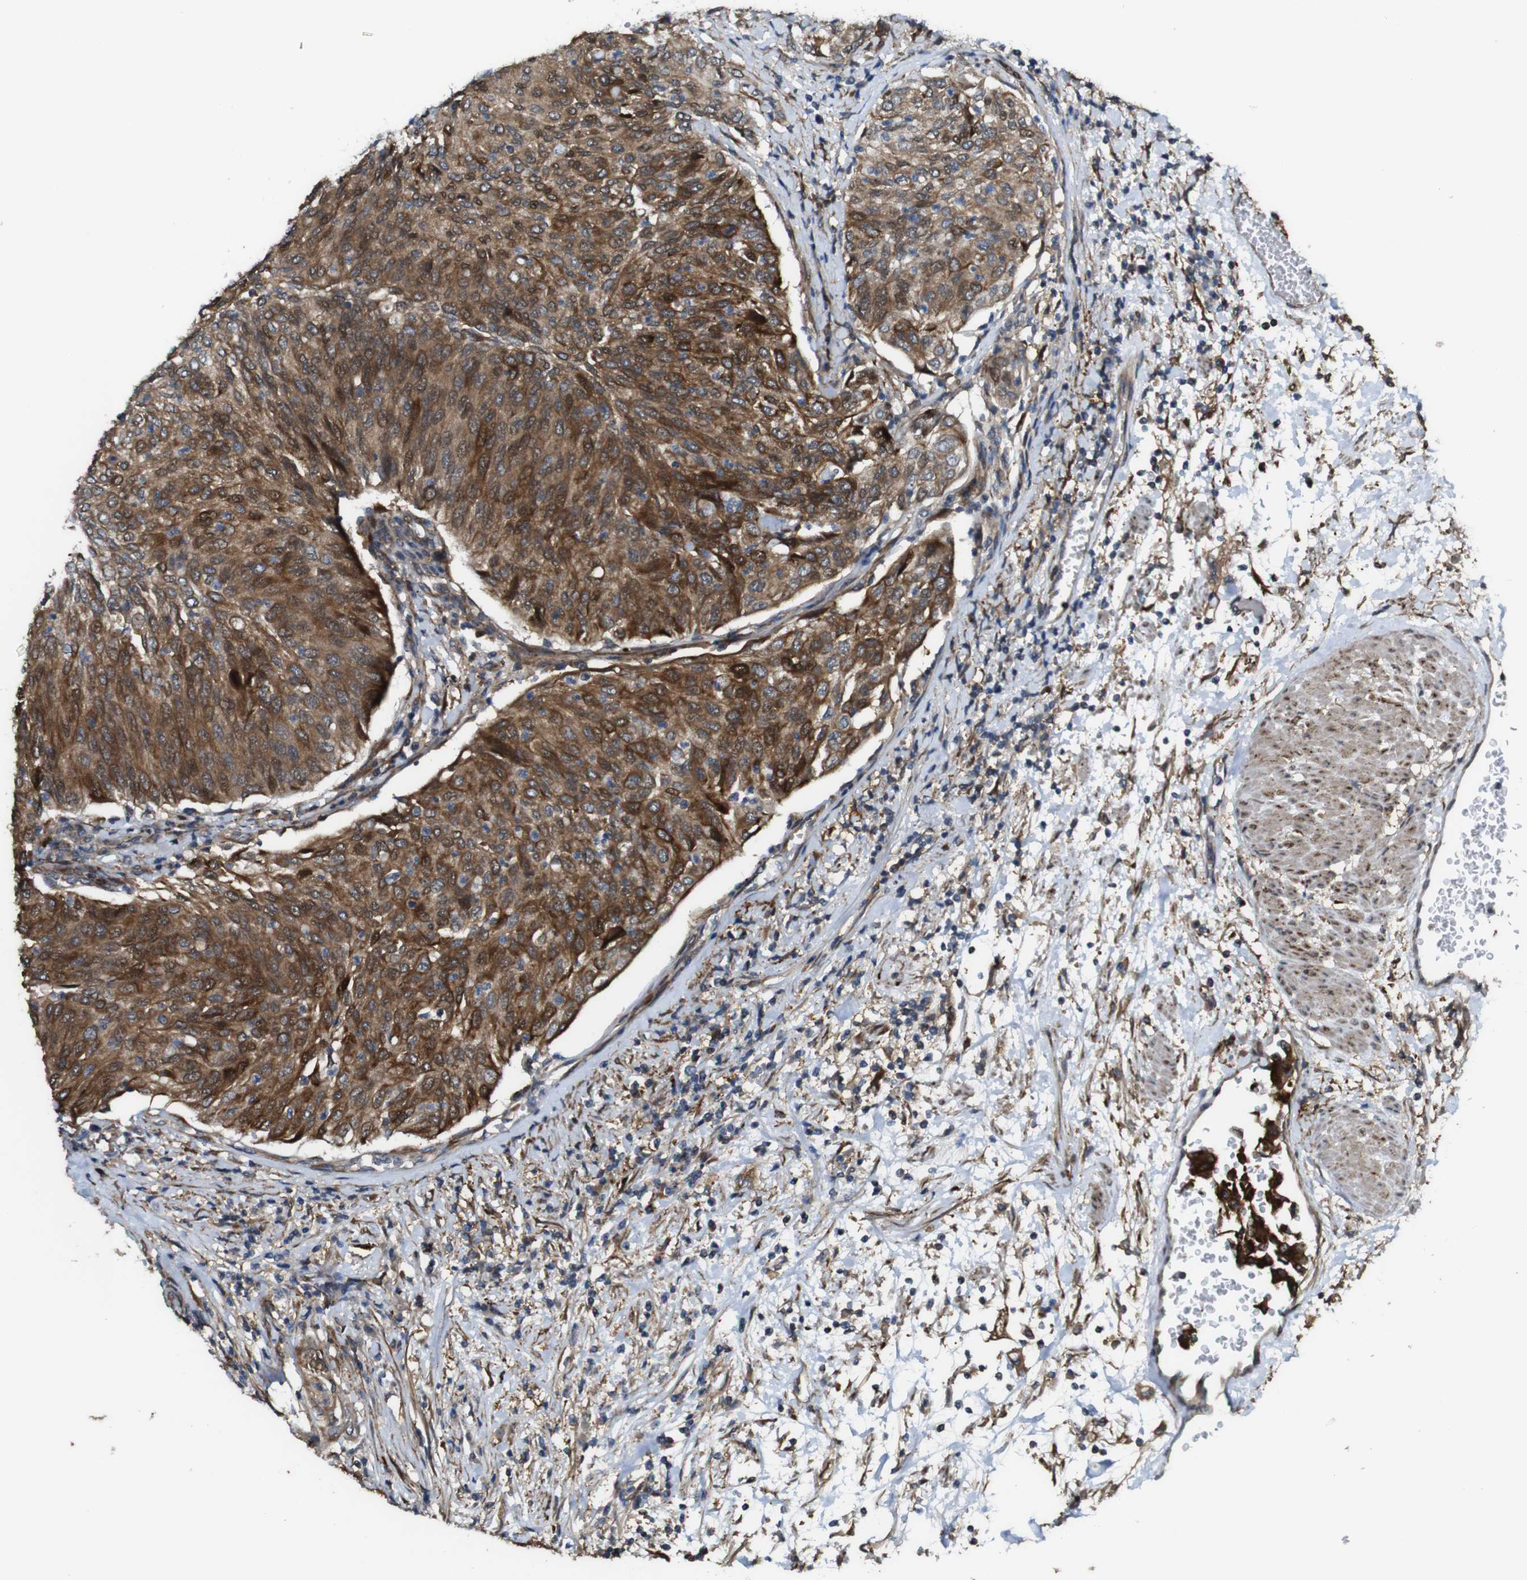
{"staining": {"intensity": "strong", "quantity": ">75%", "location": "cytoplasmic/membranous,nuclear"}, "tissue": "urothelial cancer", "cell_type": "Tumor cells", "image_type": "cancer", "snomed": [{"axis": "morphology", "description": "Urothelial carcinoma, Low grade"}, {"axis": "topography", "description": "Urinary bladder"}], "caption": "There is high levels of strong cytoplasmic/membranous and nuclear expression in tumor cells of urothelial carcinoma (low-grade), as demonstrated by immunohistochemical staining (brown color).", "gene": "PCOLCE2", "patient": {"sex": "female", "age": 79}}